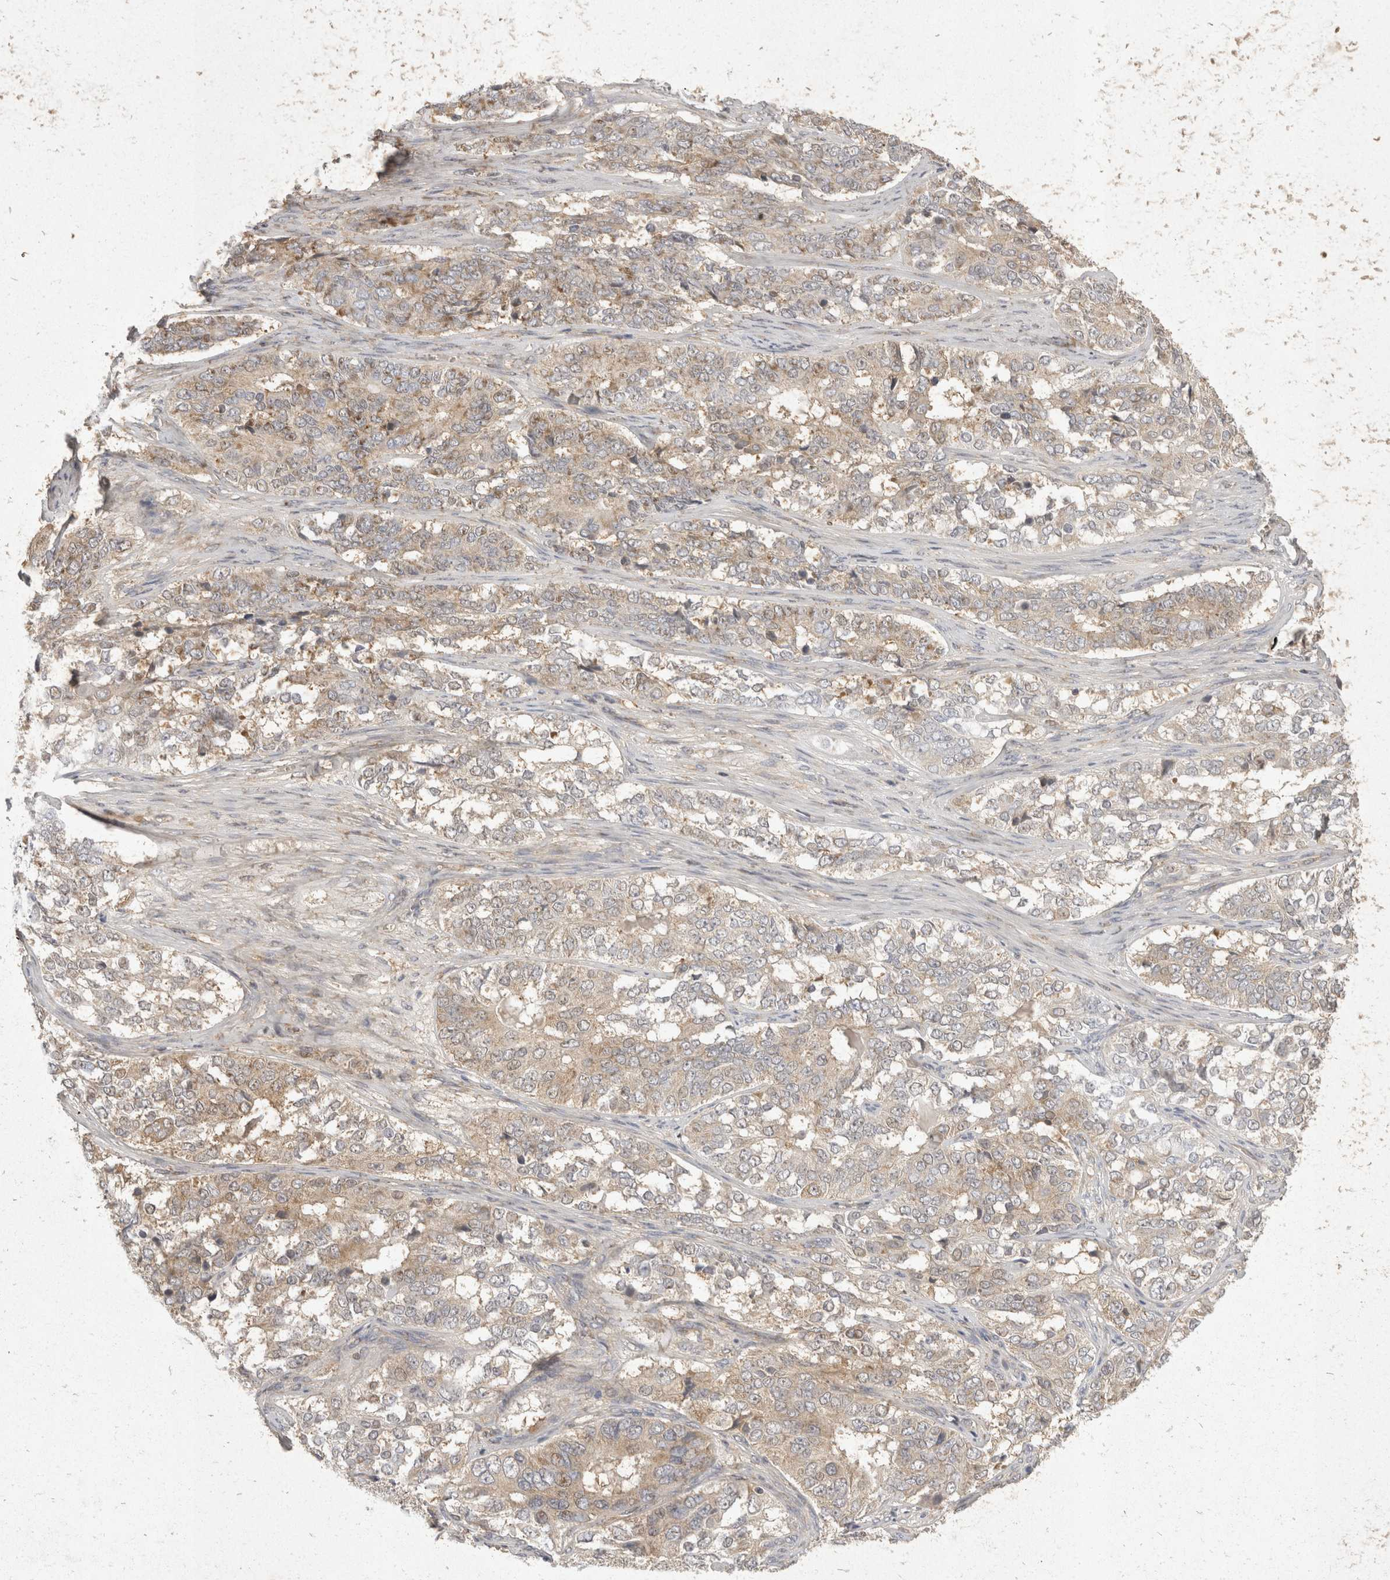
{"staining": {"intensity": "weak", "quantity": ">75%", "location": "cytoplasmic/membranous"}, "tissue": "ovarian cancer", "cell_type": "Tumor cells", "image_type": "cancer", "snomed": [{"axis": "morphology", "description": "Carcinoma, endometroid"}, {"axis": "topography", "description": "Ovary"}], "caption": "There is low levels of weak cytoplasmic/membranous staining in tumor cells of ovarian cancer, as demonstrated by immunohistochemical staining (brown color).", "gene": "EIF4G3", "patient": {"sex": "female", "age": 51}}